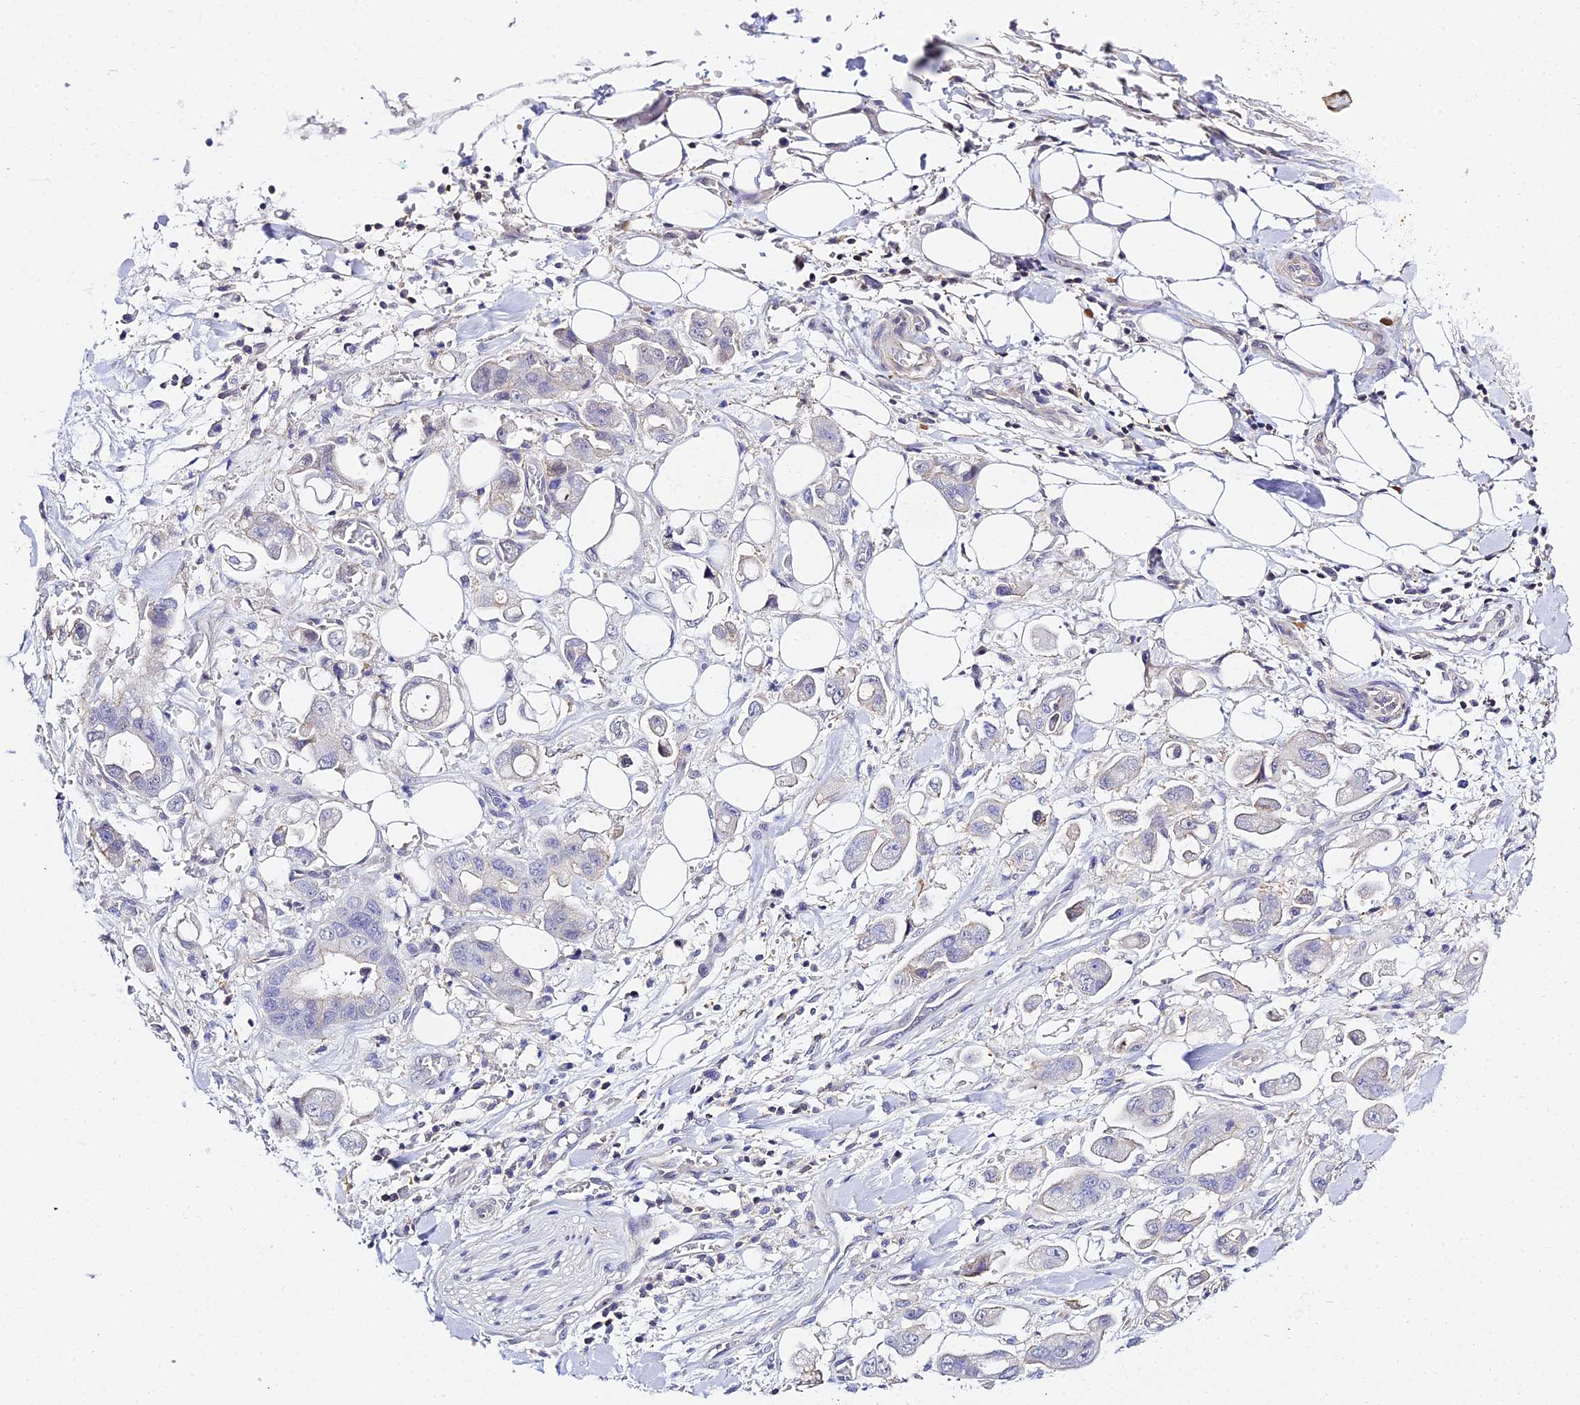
{"staining": {"intensity": "negative", "quantity": "none", "location": "none"}, "tissue": "stomach cancer", "cell_type": "Tumor cells", "image_type": "cancer", "snomed": [{"axis": "morphology", "description": "Adenocarcinoma, NOS"}, {"axis": "topography", "description": "Stomach"}], "caption": "Immunohistochemistry (IHC) of human stomach adenocarcinoma displays no positivity in tumor cells.", "gene": "ZNF628", "patient": {"sex": "male", "age": 62}}